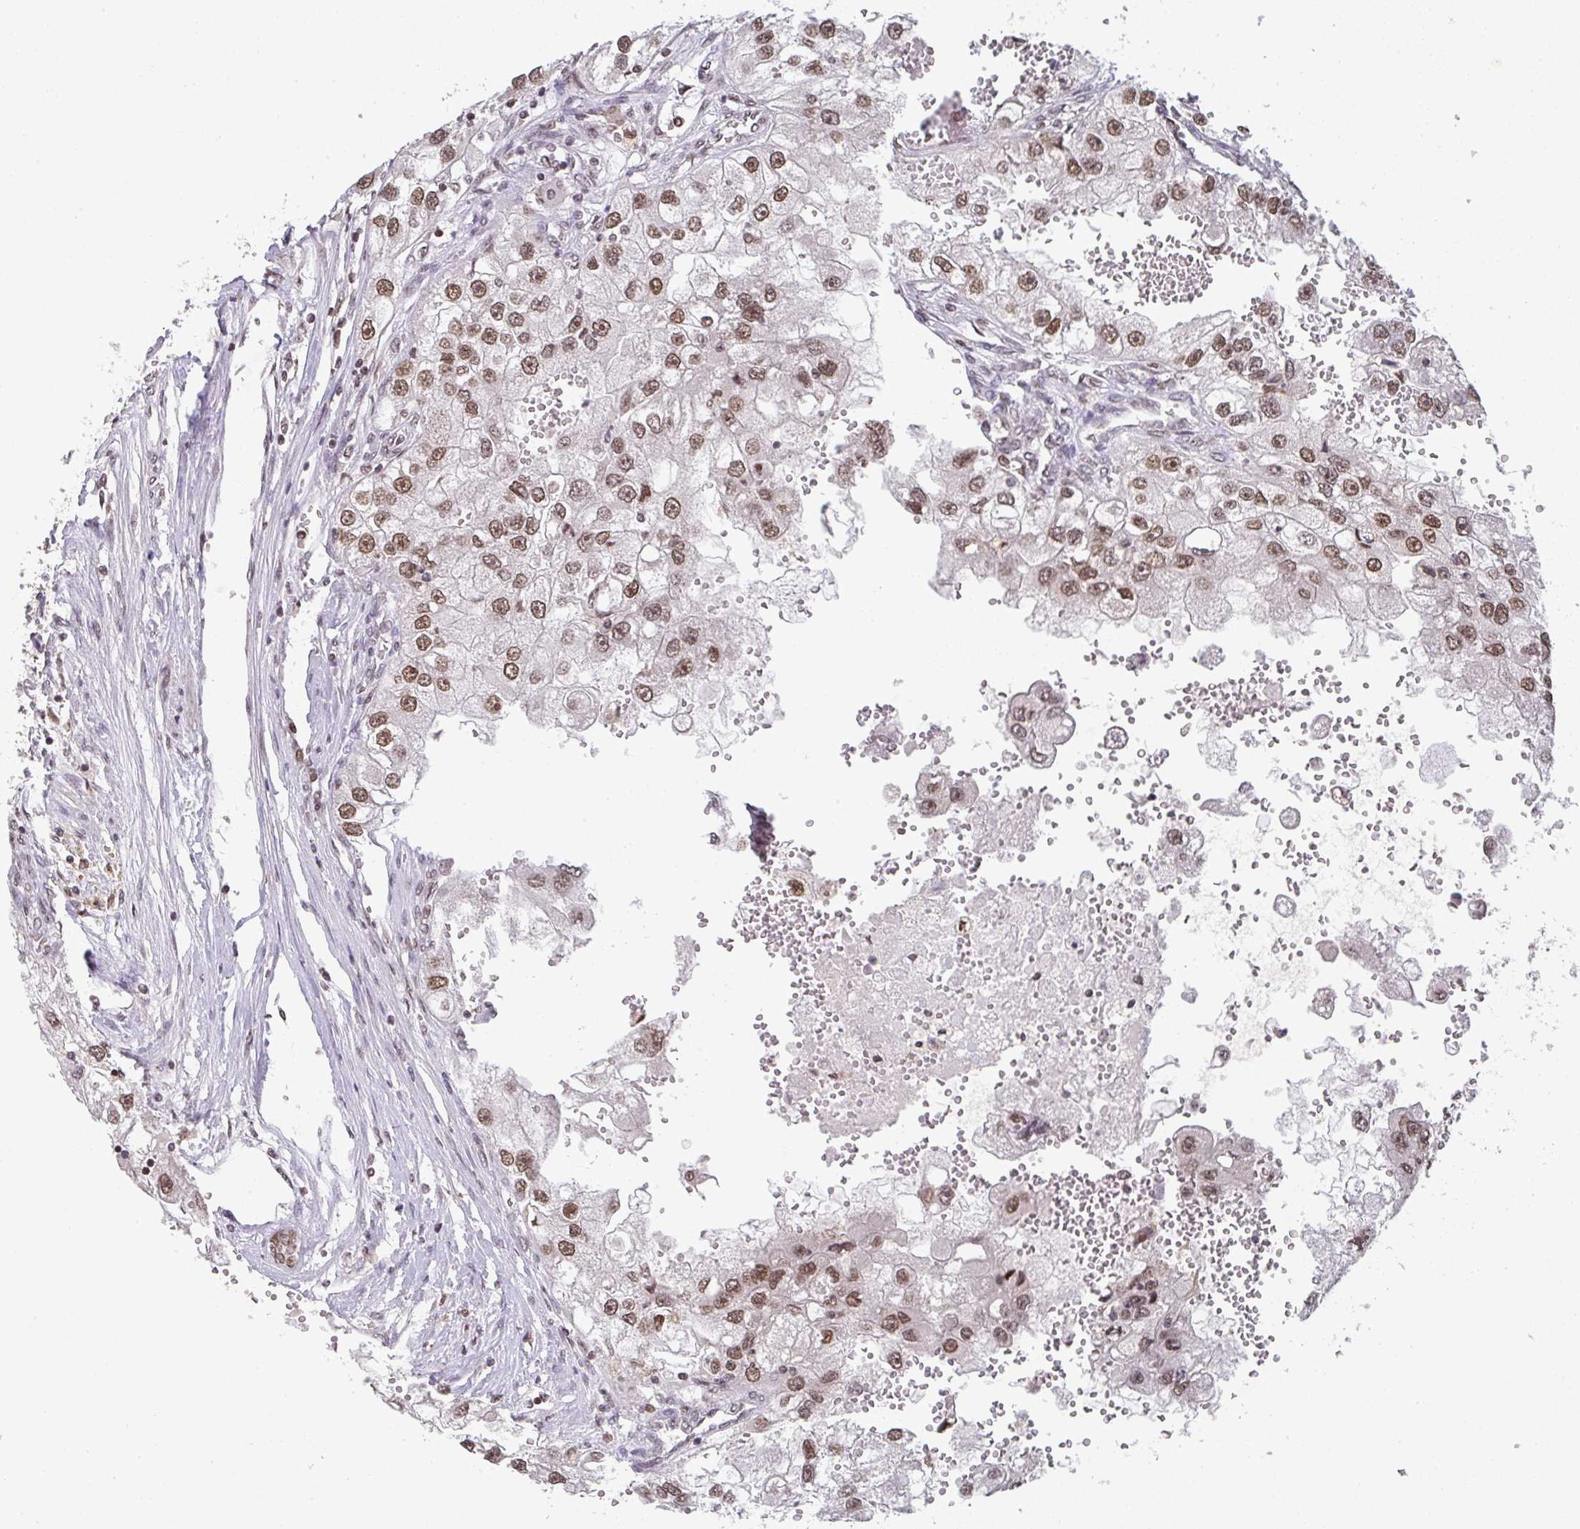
{"staining": {"intensity": "moderate", "quantity": ">75%", "location": "nuclear"}, "tissue": "renal cancer", "cell_type": "Tumor cells", "image_type": "cancer", "snomed": [{"axis": "morphology", "description": "Adenocarcinoma, NOS"}, {"axis": "topography", "description": "Kidney"}], "caption": "A brown stain shows moderate nuclear expression of a protein in renal cancer (adenocarcinoma) tumor cells.", "gene": "DKC1", "patient": {"sex": "male", "age": 63}}